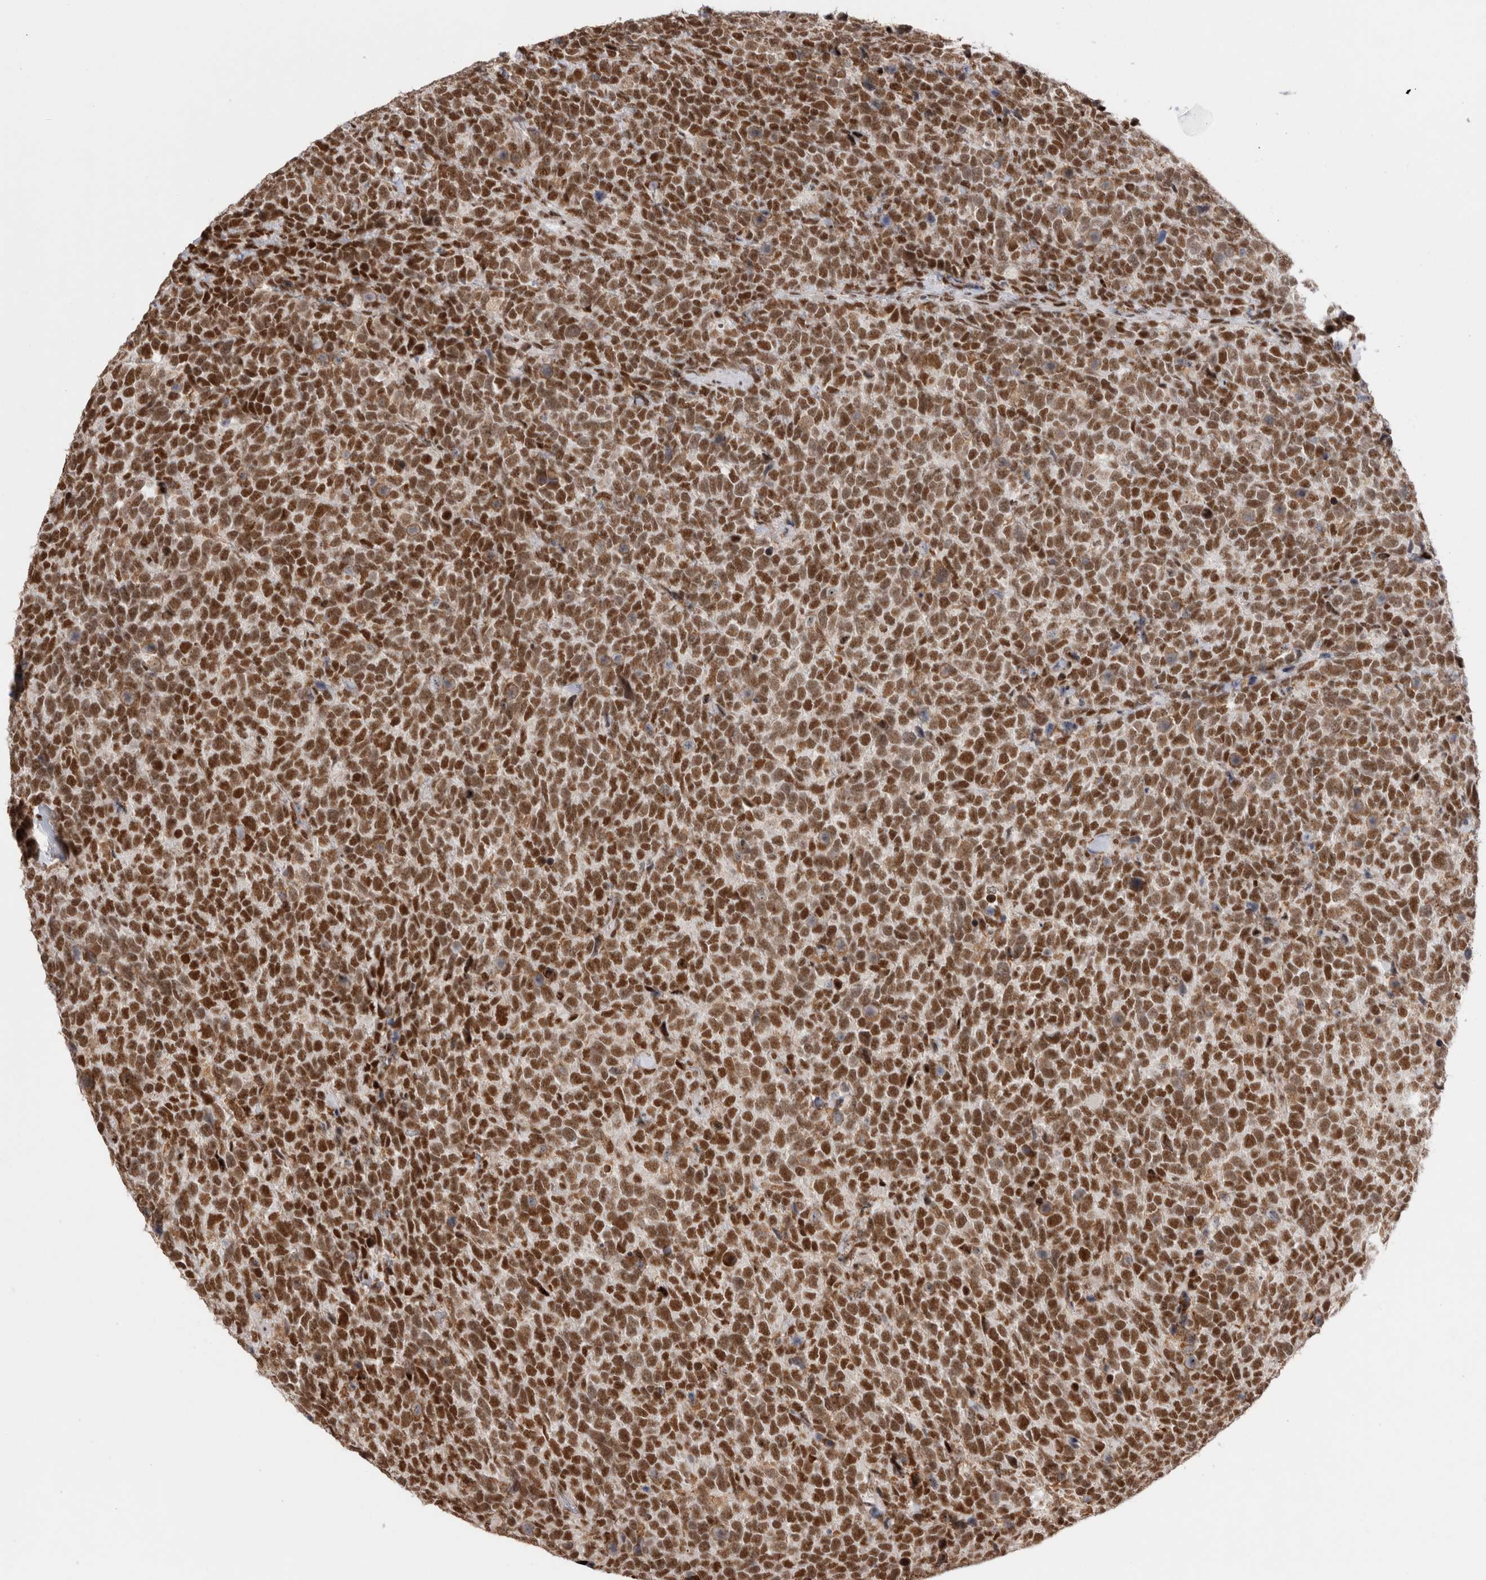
{"staining": {"intensity": "strong", "quantity": ">75%", "location": "nuclear"}, "tissue": "urothelial cancer", "cell_type": "Tumor cells", "image_type": "cancer", "snomed": [{"axis": "morphology", "description": "Urothelial carcinoma, High grade"}, {"axis": "topography", "description": "Urinary bladder"}], "caption": "Protein expression analysis of human urothelial carcinoma (high-grade) reveals strong nuclear expression in approximately >75% of tumor cells.", "gene": "EYA2", "patient": {"sex": "female", "age": 82}}